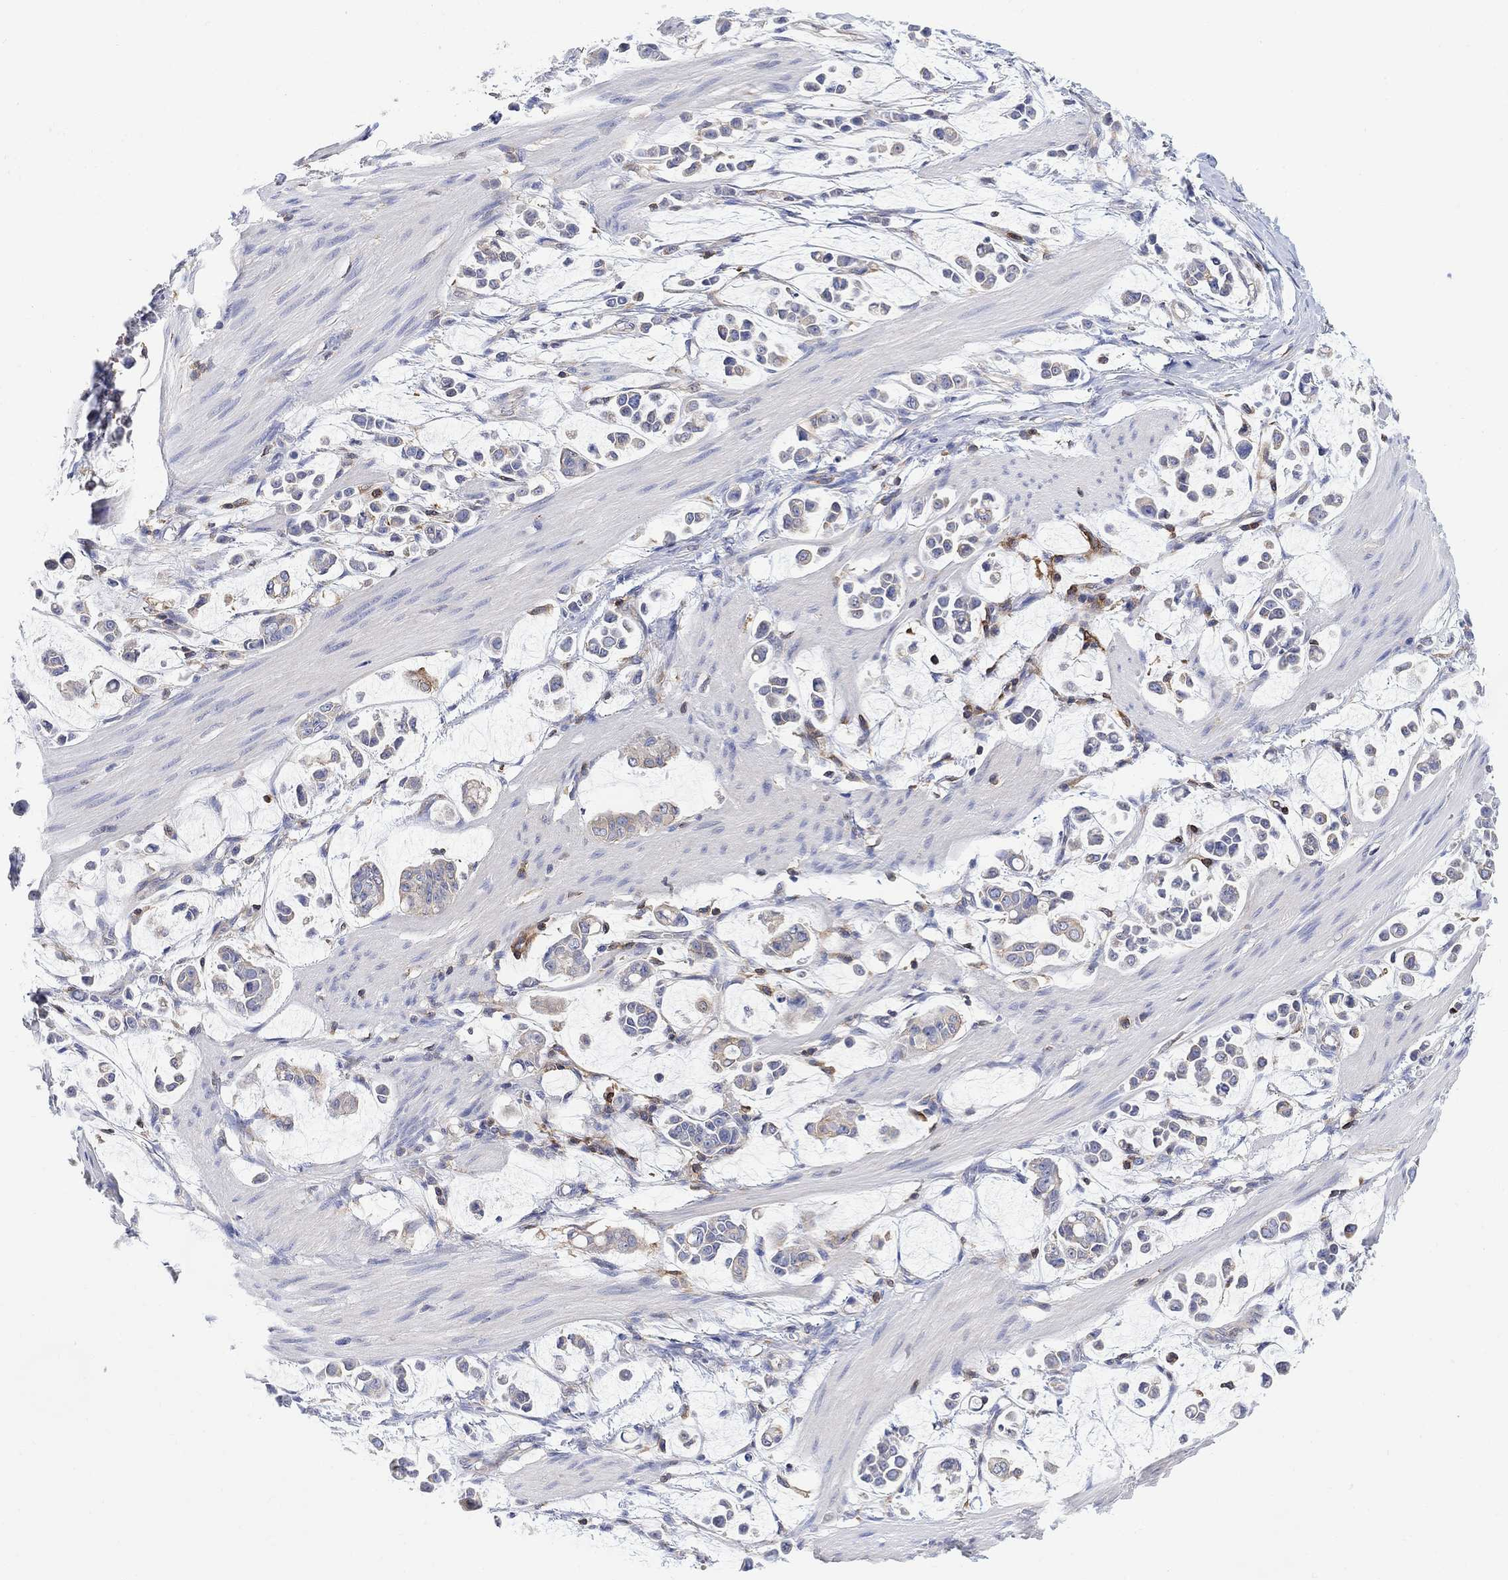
{"staining": {"intensity": "negative", "quantity": "none", "location": "none"}, "tissue": "stomach cancer", "cell_type": "Tumor cells", "image_type": "cancer", "snomed": [{"axis": "morphology", "description": "Adenocarcinoma, NOS"}, {"axis": "topography", "description": "Stomach"}], "caption": "Immunohistochemistry (IHC) histopathology image of neoplastic tissue: stomach adenocarcinoma stained with DAB shows no significant protein positivity in tumor cells.", "gene": "GBP5", "patient": {"sex": "male", "age": 82}}